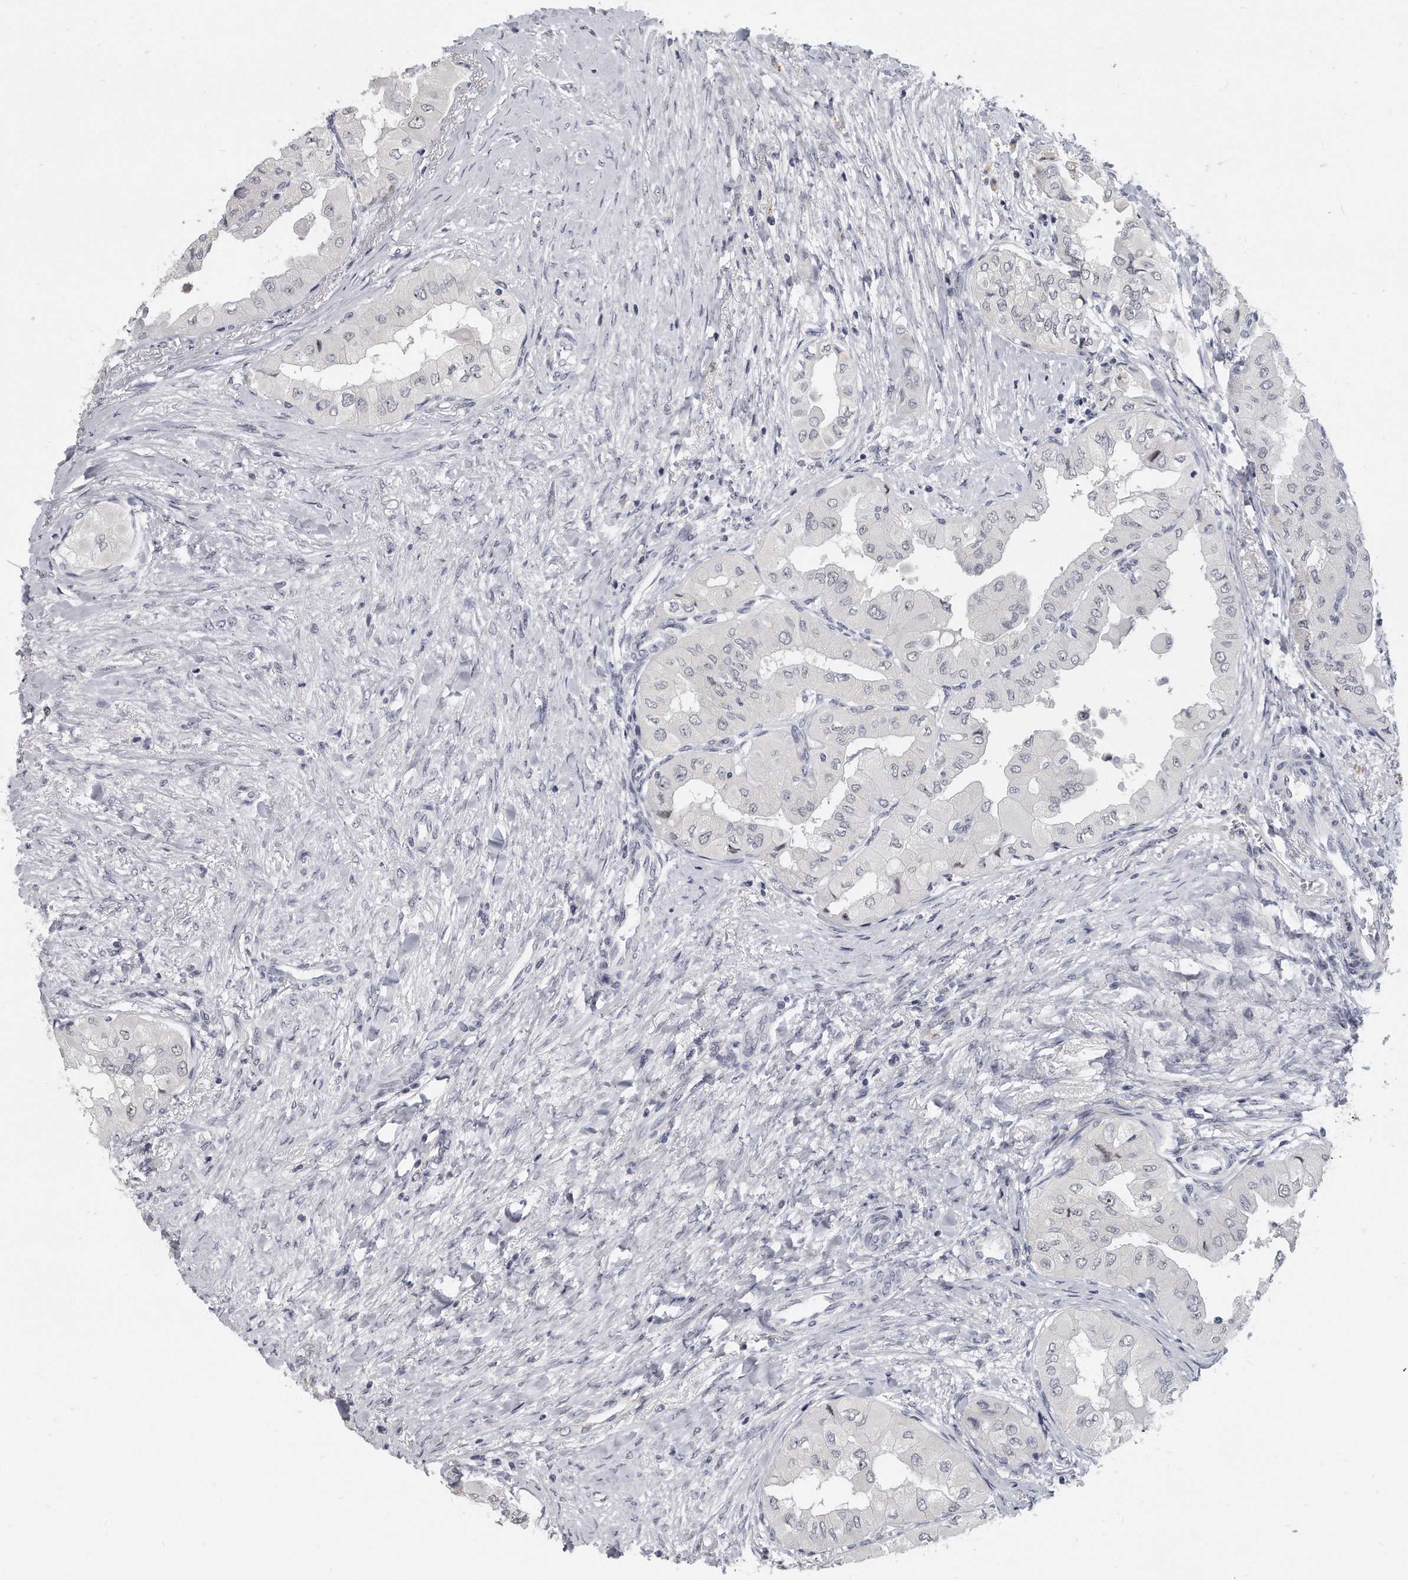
{"staining": {"intensity": "negative", "quantity": "none", "location": "none"}, "tissue": "thyroid cancer", "cell_type": "Tumor cells", "image_type": "cancer", "snomed": [{"axis": "morphology", "description": "Papillary adenocarcinoma, NOS"}, {"axis": "topography", "description": "Thyroid gland"}], "caption": "There is no significant positivity in tumor cells of papillary adenocarcinoma (thyroid).", "gene": "TFCP2L1", "patient": {"sex": "female", "age": 59}}